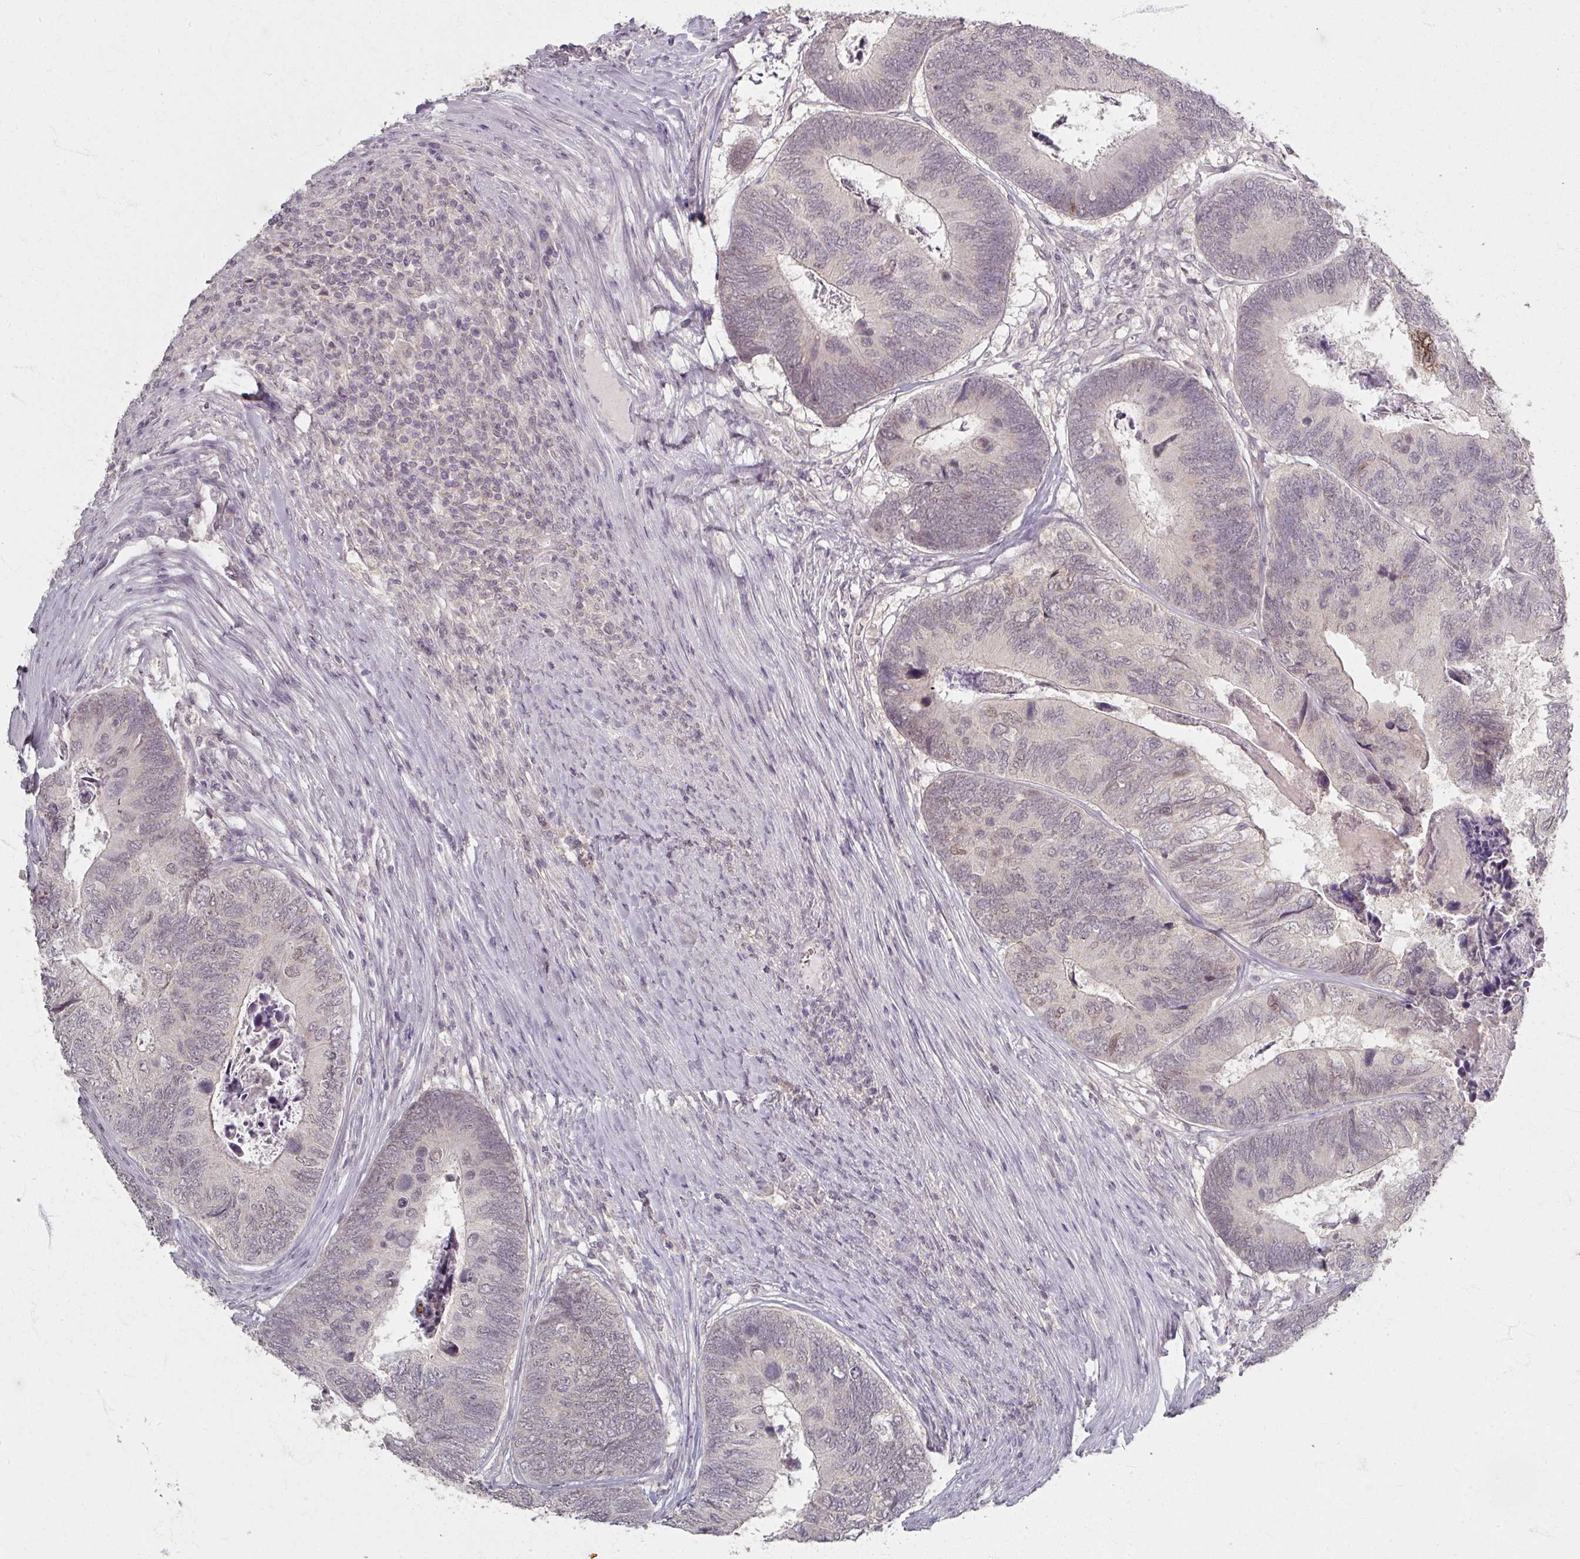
{"staining": {"intensity": "negative", "quantity": "none", "location": "none"}, "tissue": "colorectal cancer", "cell_type": "Tumor cells", "image_type": "cancer", "snomed": [{"axis": "morphology", "description": "Adenocarcinoma, NOS"}, {"axis": "topography", "description": "Colon"}], "caption": "There is no significant positivity in tumor cells of colorectal cancer (adenocarcinoma).", "gene": "SOX11", "patient": {"sex": "female", "age": 67}}